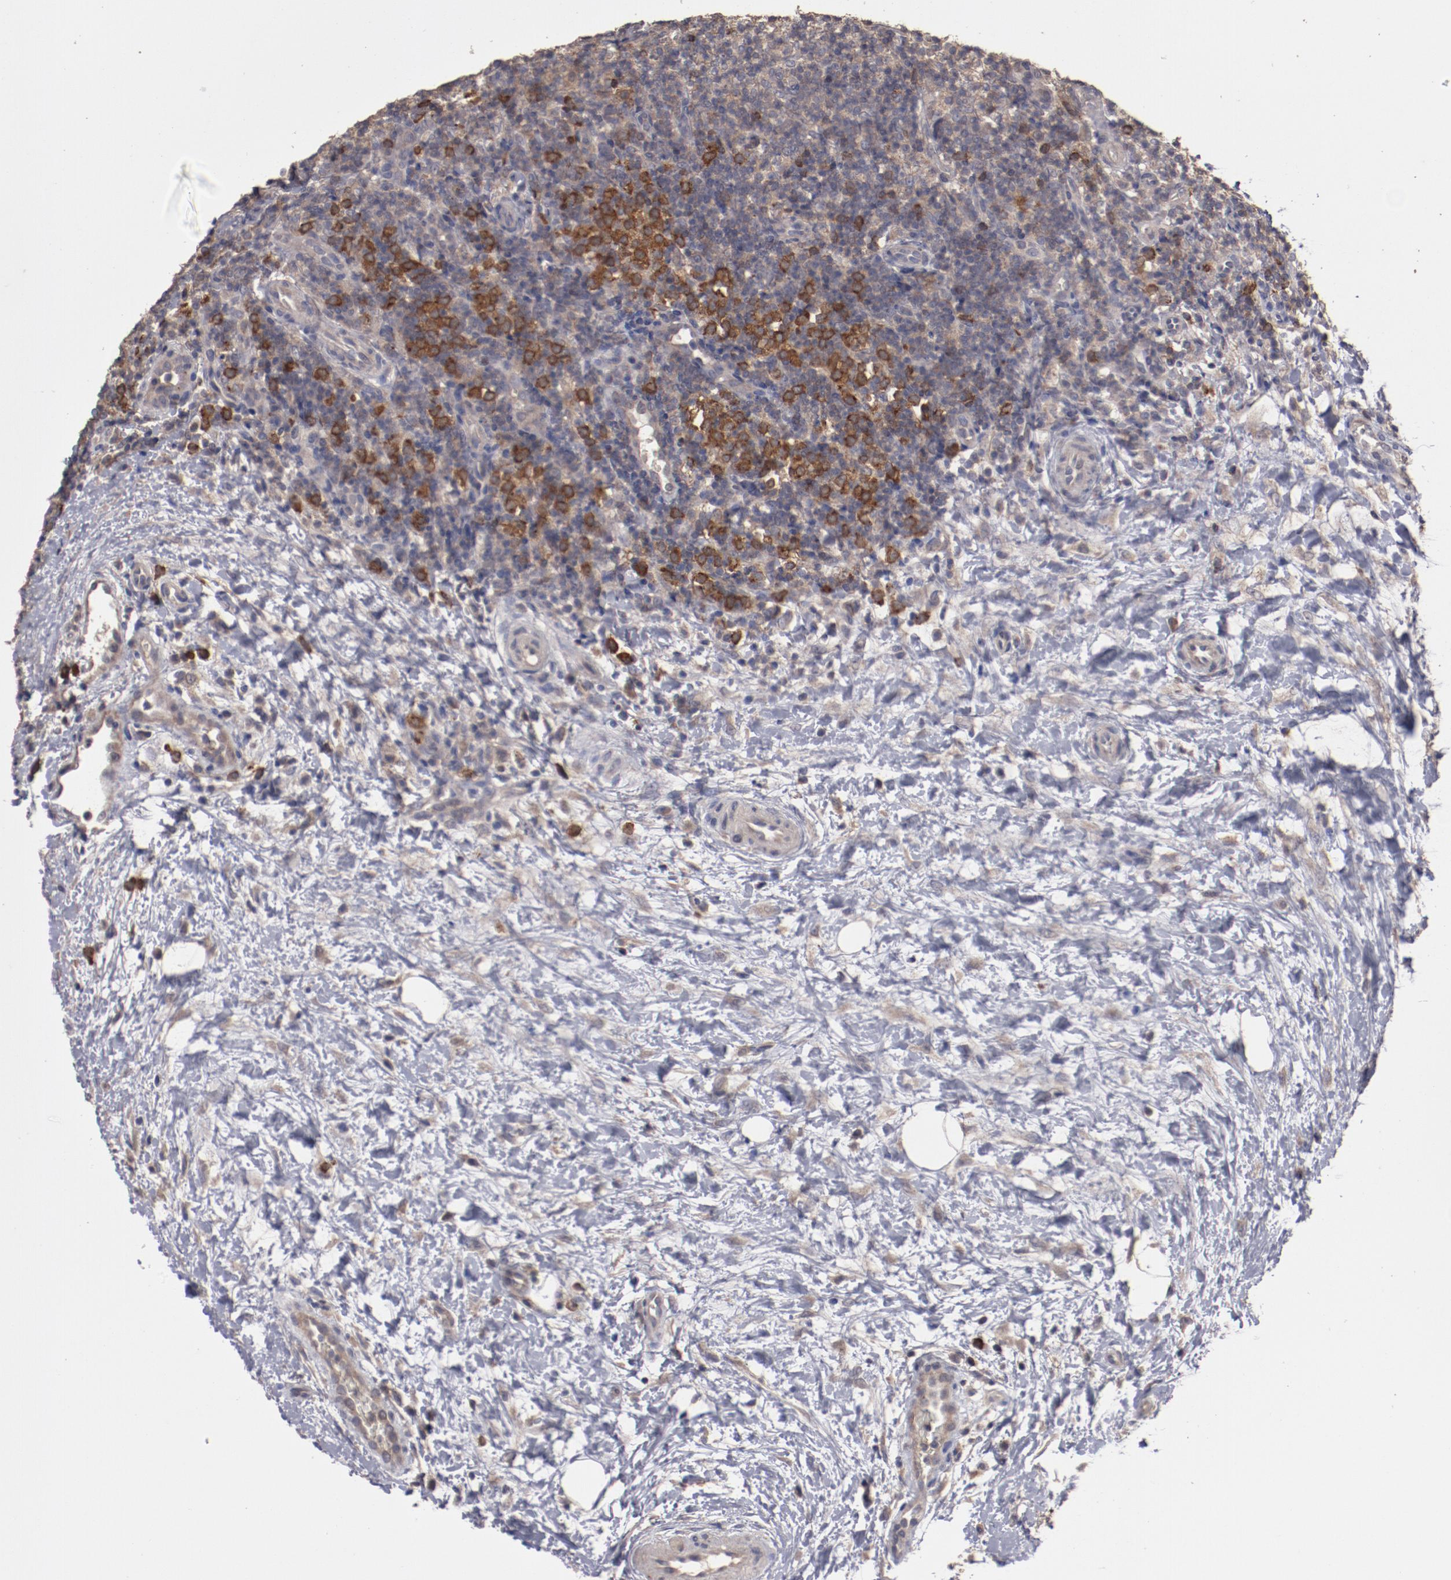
{"staining": {"intensity": "strong", "quantity": "25%-75%", "location": "cytoplasmic/membranous"}, "tissue": "lymphoma", "cell_type": "Tumor cells", "image_type": "cancer", "snomed": [{"axis": "morphology", "description": "Malignant lymphoma, non-Hodgkin's type, Low grade"}, {"axis": "topography", "description": "Lymph node"}], "caption": "Immunohistochemical staining of human lymphoma exhibits high levels of strong cytoplasmic/membranous positivity in approximately 25%-75% of tumor cells.", "gene": "LRRC75B", "patient": {"sex": "female", "age": 76}}